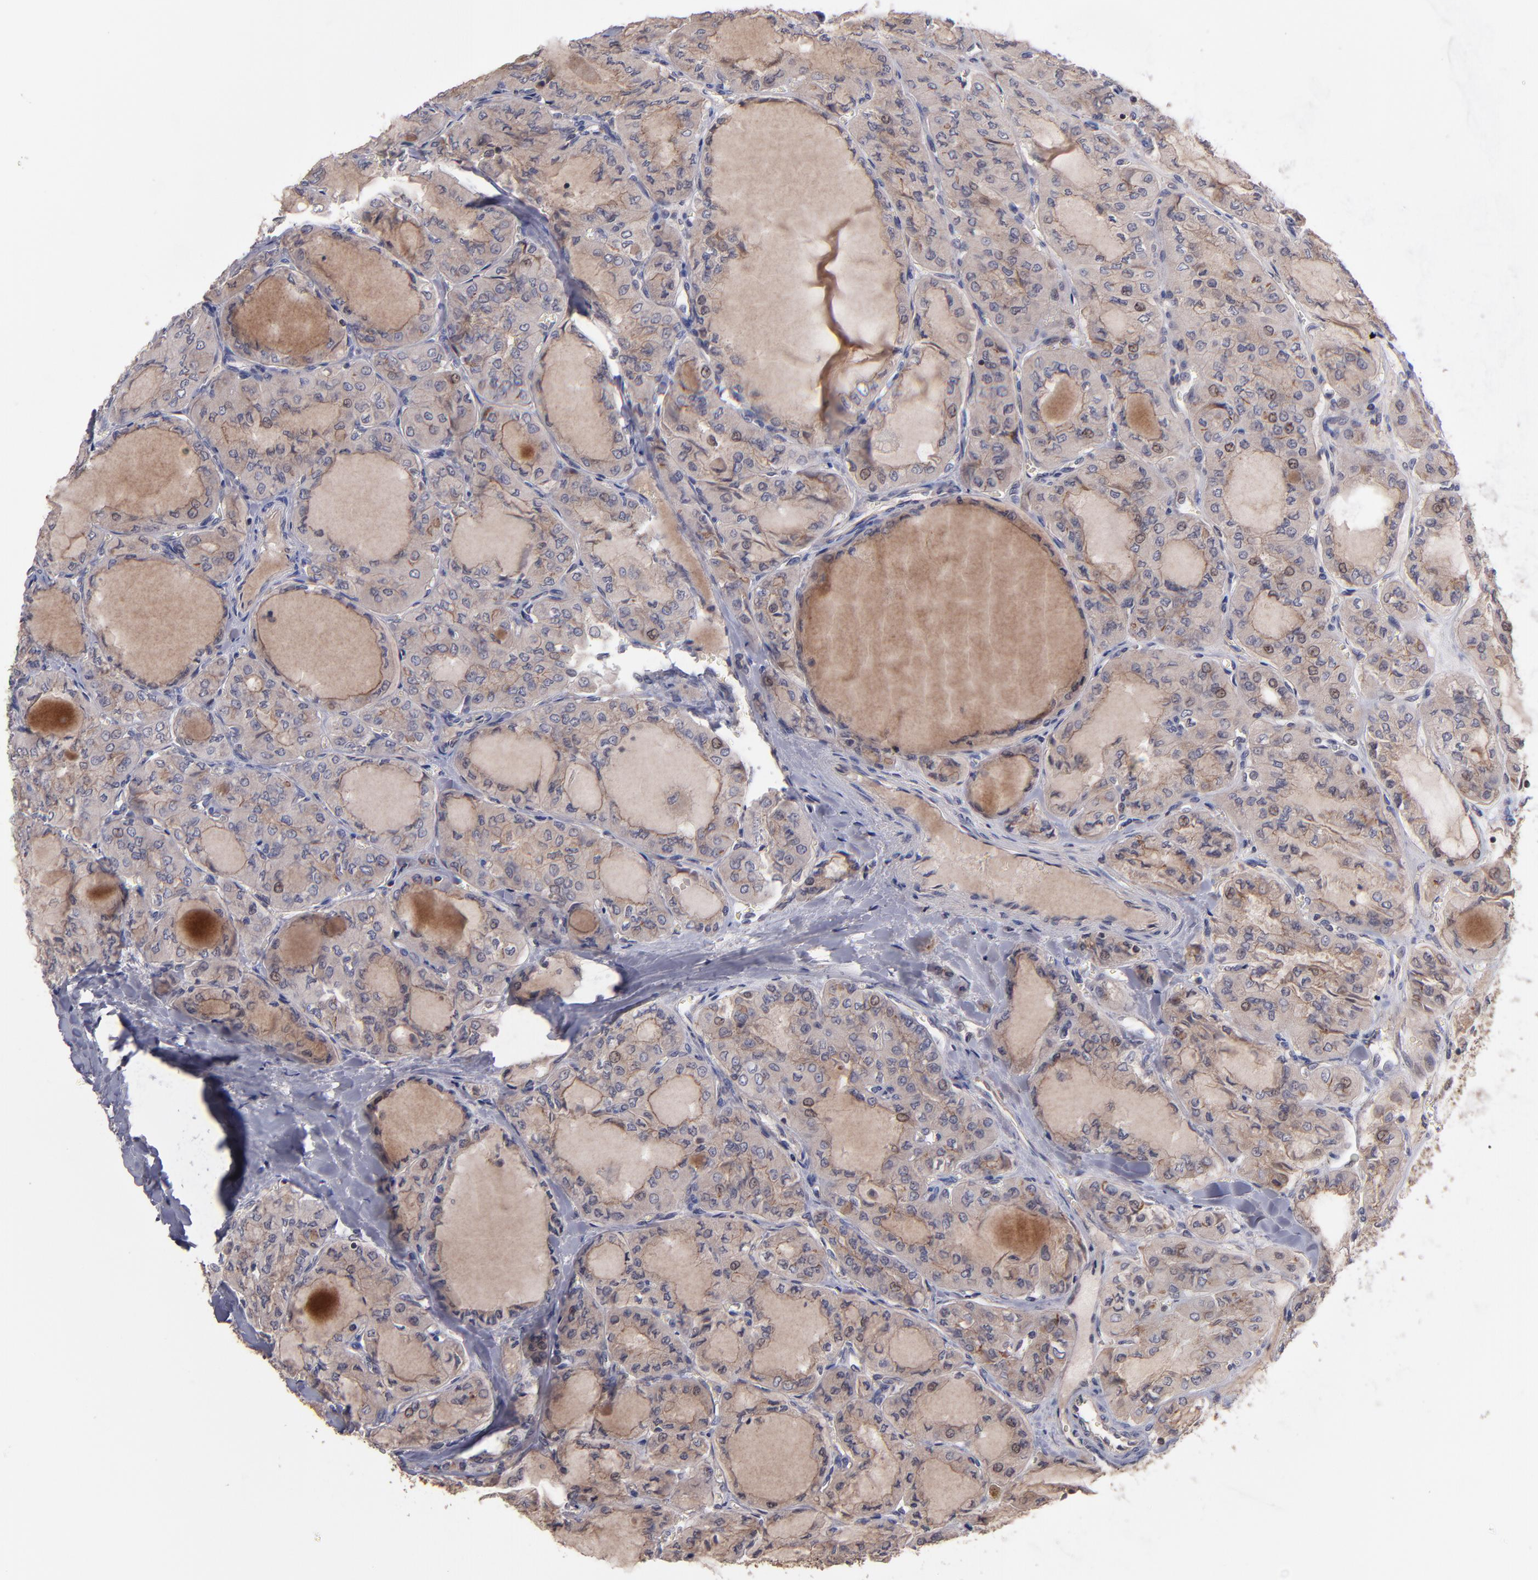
{"staining": {"intensity": "moderate", "quantity": ">75%", "location": "cytoplasmic/membranous"}, "tissue": "thyroid cancer", "cell_type": "Tumor cells", "image_type": "cancer", "snomed": [{"axis": "morphology", "description": "Papillary adenocarcinoma, NOS"}, {"axis": "topography", "description": "Thyroid gland"}], "caption": "A histopathology image showing moderate cytoplasmic/membranous expression in approximately >75% of tumor cells in thyroid cancer (papillary adenocarcinoma), as visualized by brown immunohistochemical staining.", "gene": "NF2", "patient": {"sex": "male", "age": 20}}